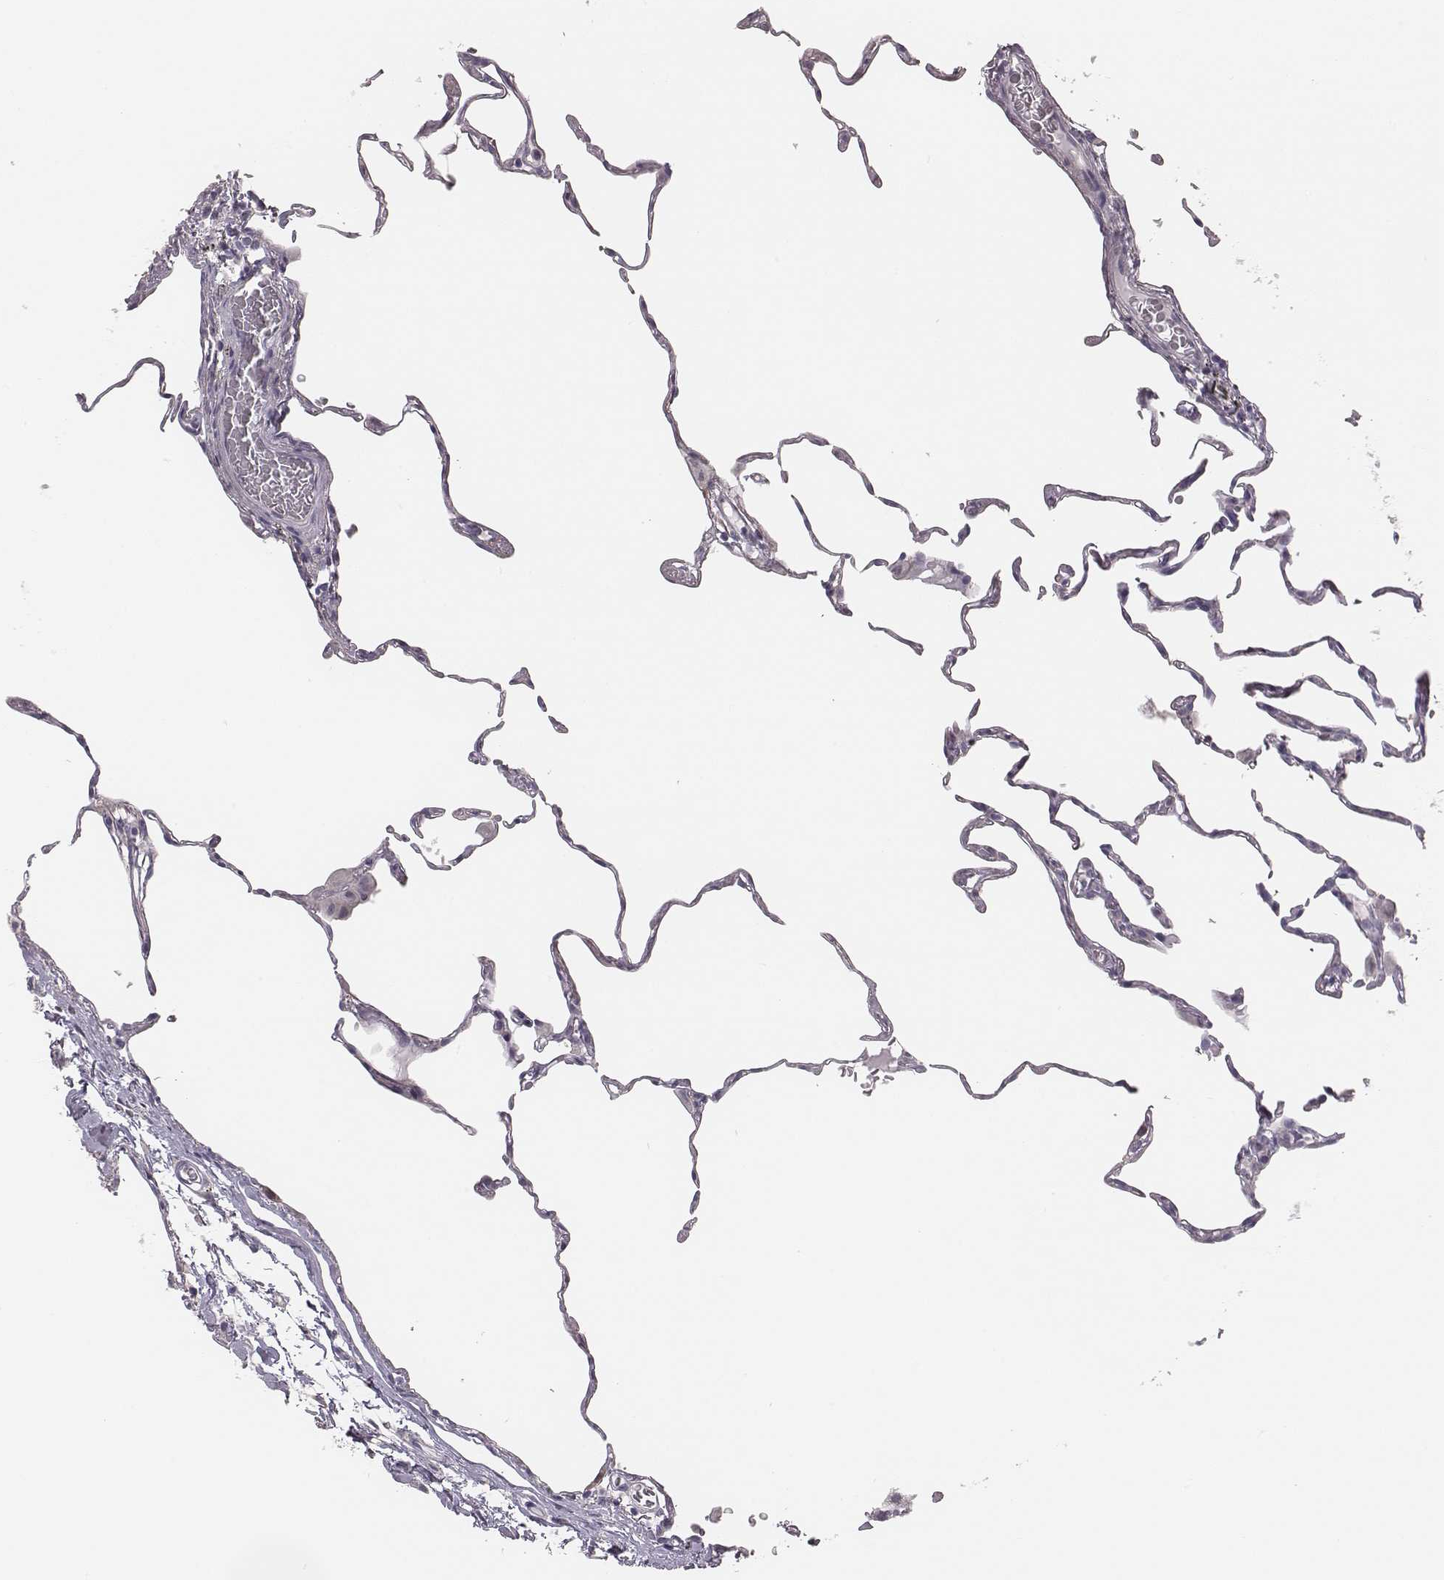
{"staining": {"intensity": "negative", "quantity": "none", "location": "none"}, "tissue": "lung", "cell_type": "Alveolar cells", "image_type": "normal", "snomed": [{"axis": "morphology", "description": "Normal tissue, NOS"}, {"axis": "topography", "description": "Lung"}], "caption": "High power microscopy micrograph of an IHC histopathology image of normal lung, revealing no significant expression in alveolar cells.", "gene": "PBK", "patient": {"sex": "female", "age": 57}}